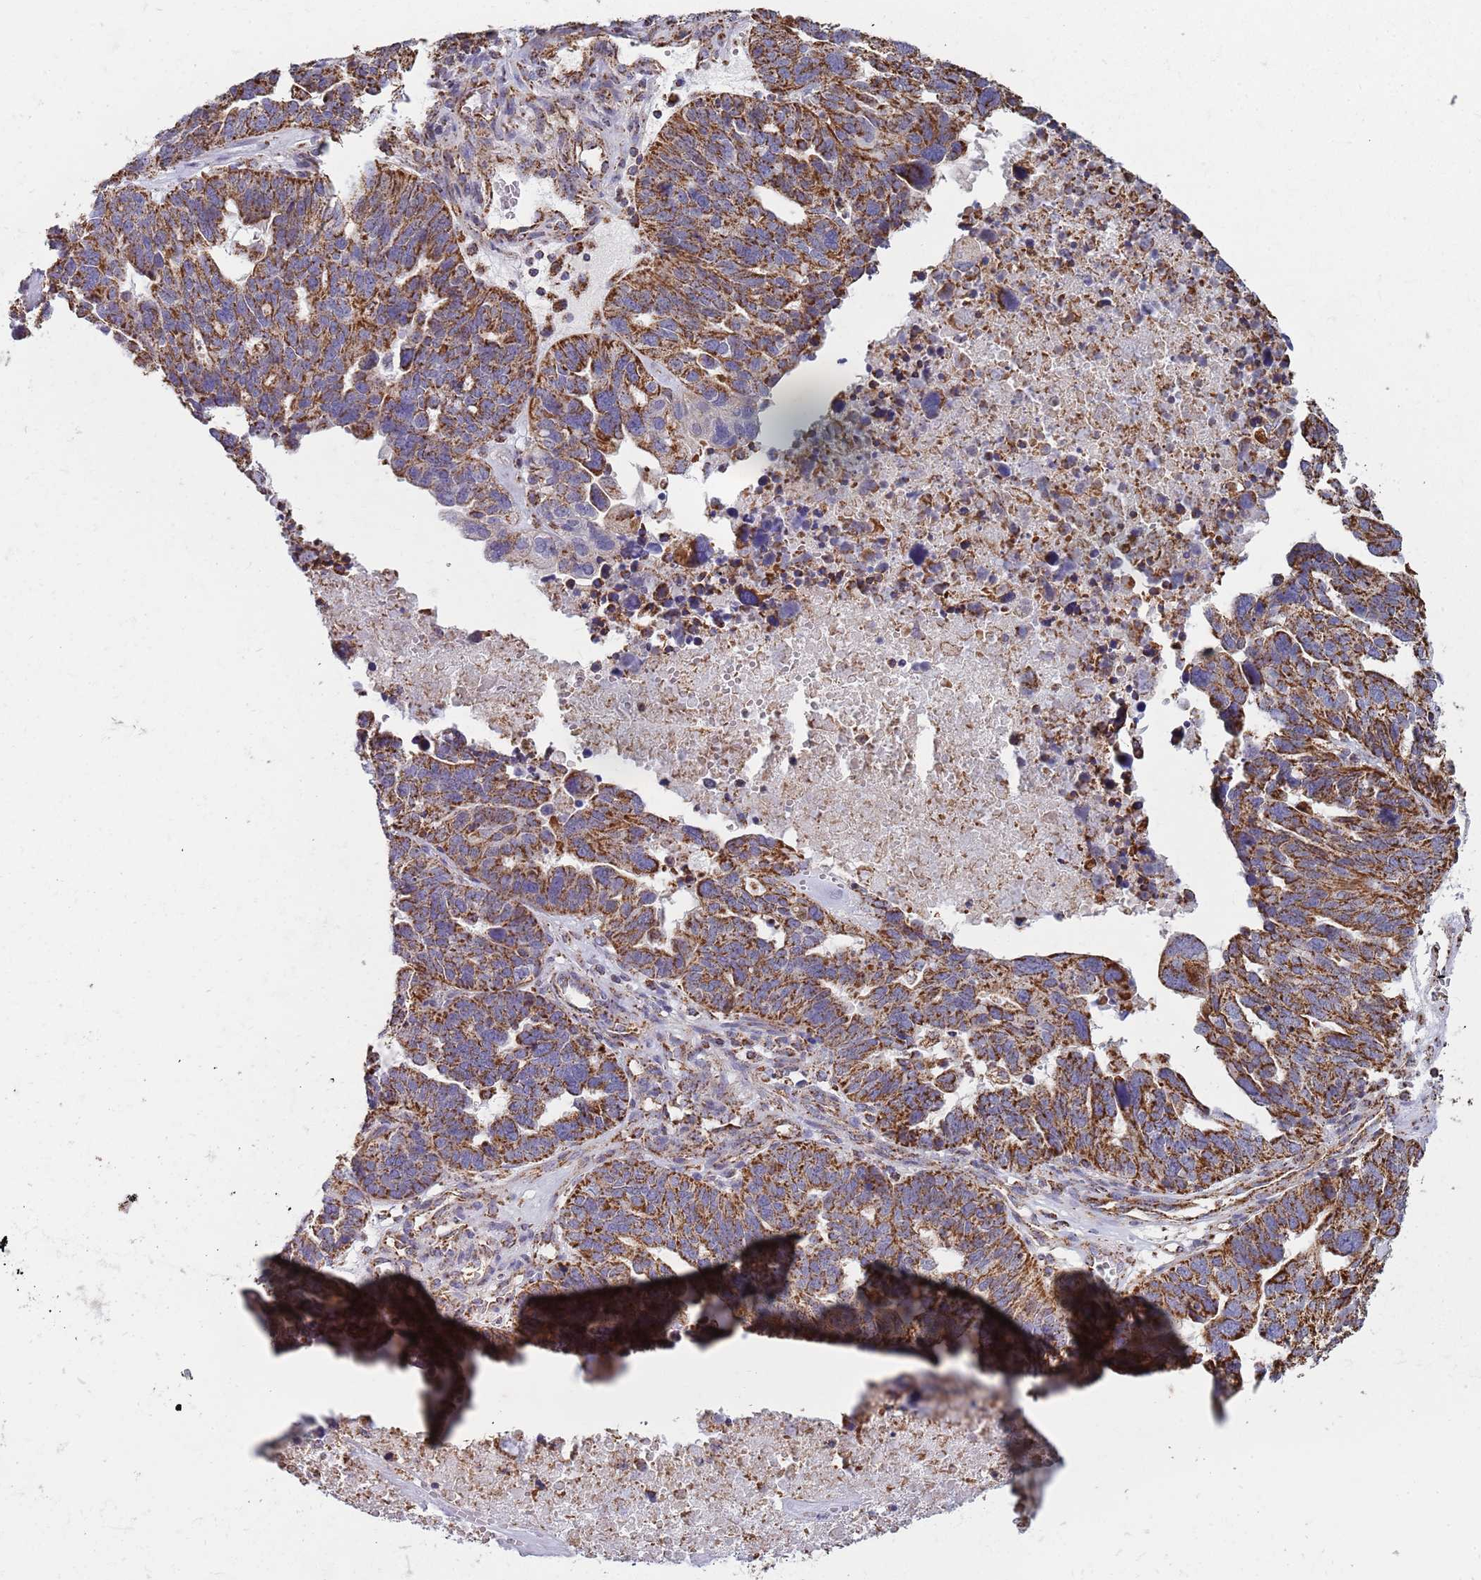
{"staining": {"intensity": "strong", "quantity": ">75%", "location": "cytoplasmic/membranous"}, "tissue": "ovarian cancer", "cell_type": "Tumor cells", "image_type": "cancer", "snomed": [{"axis": "morphology", "description": "Cystadenocarcinoma, serous, NOS"}, {"axis": "topography", "description": "Ovary"}], "caption": "Tumor cells exhibit strong cytoplasmic/membranous expression in approximately >75% of cells in ovarian cancer.", "gene": "VPS16", "patient": {"sex": "female", "age": 59}}